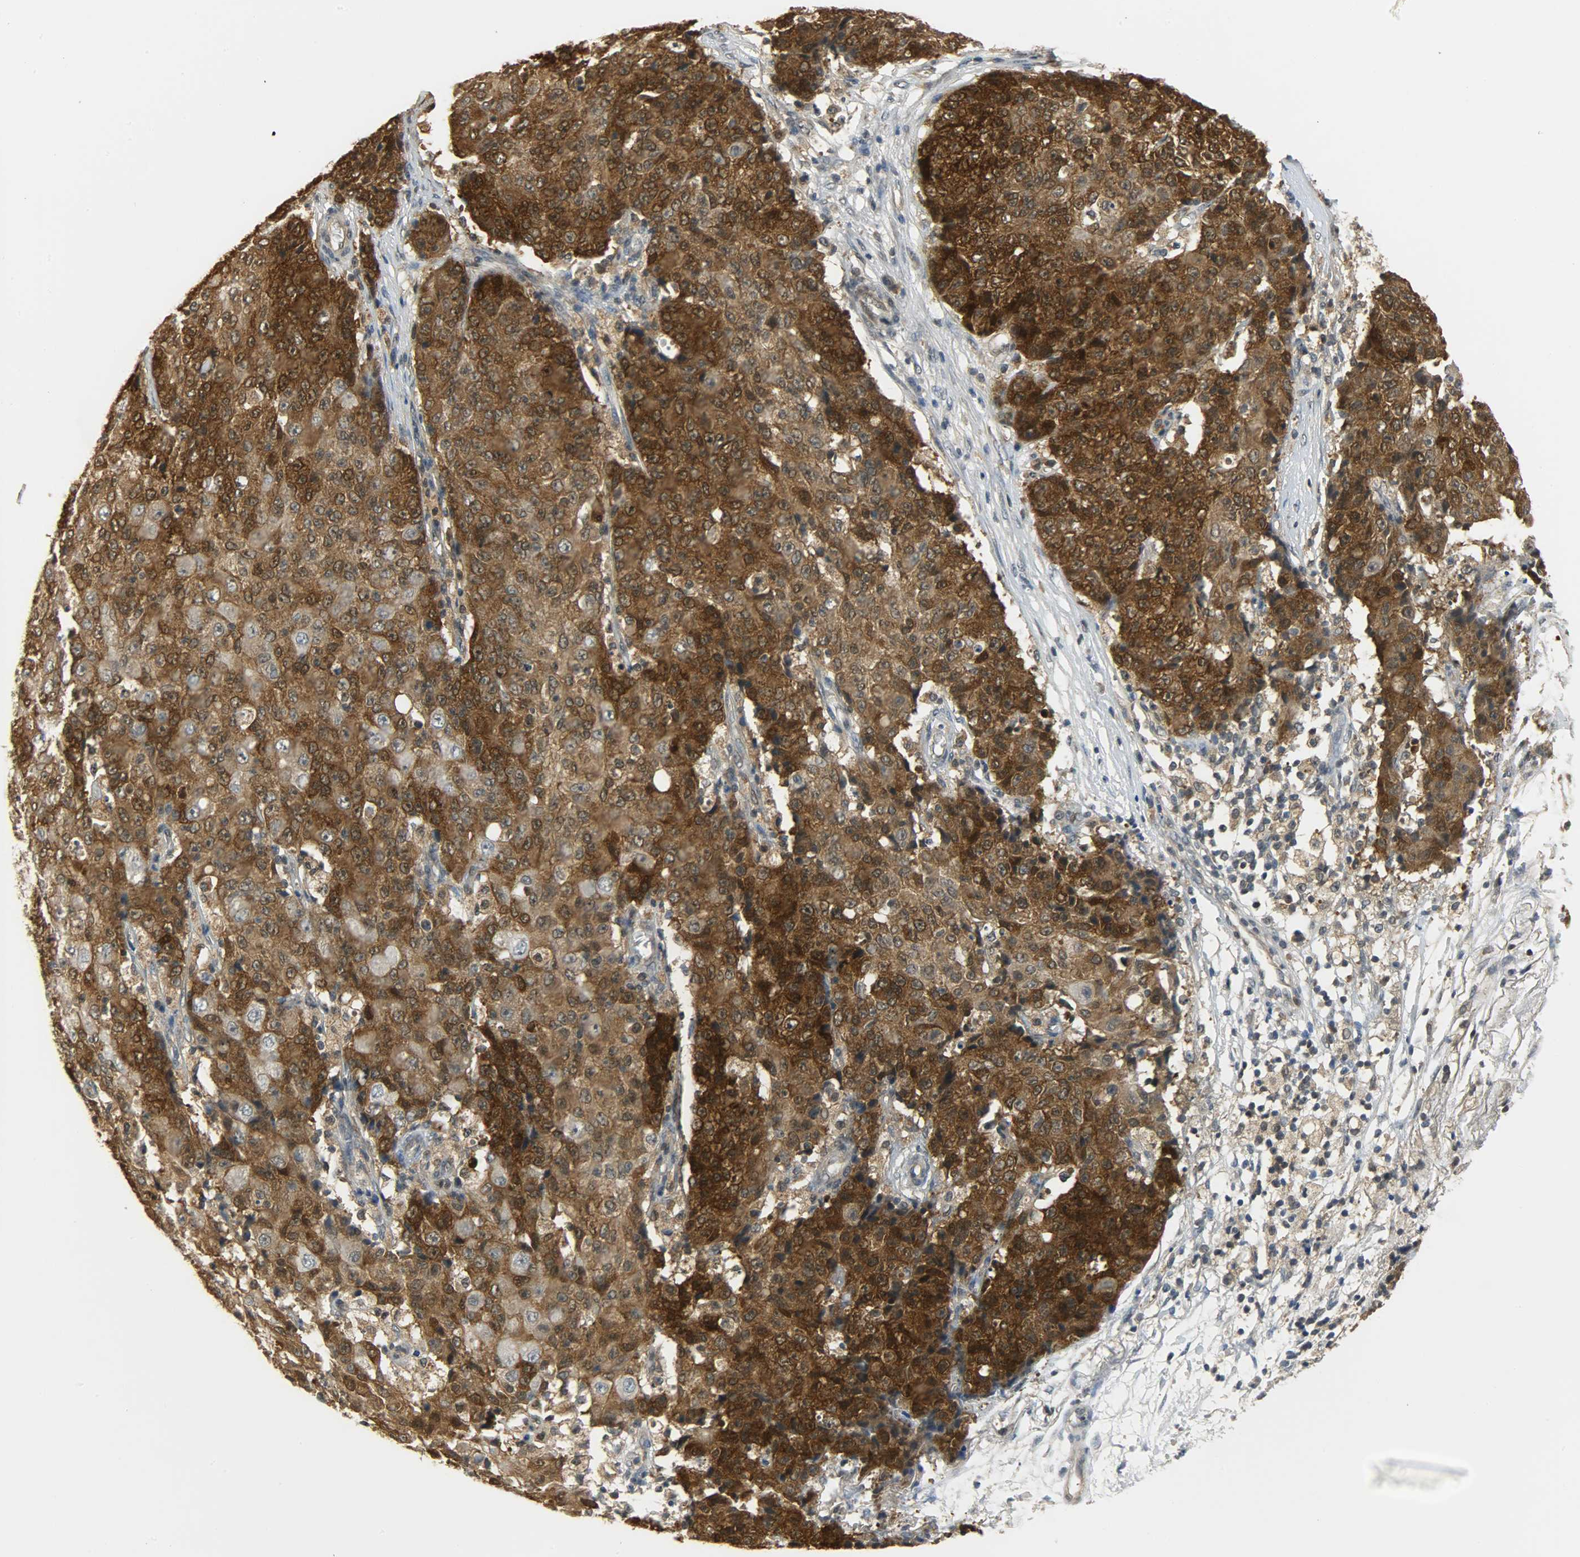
{"staining": {"intensity": "strong", "quantity": ">75%", "location": "cytoplasmic/membranous,nuclear"}, "tissue": "ovarian cancer", "cell_type": "Tumor cells", "image_type": "cancer", "snomed": [{"axis": "morphology", "description": "Carcinoma, endometroid"}, {"axis": "topography", "description": "Ovary"}], "caption": "Tumor cells demonstrate high levels of strong cytoplasmic/membranous and nuclear expression in about >75% of cells in human ovarian endometroid carcinoma. The staining was performed using DAB (3,3'-diaminobenzidine) to visualize the protein expression in brown, while the nuclei were stained in blue with hematoxylin (Magnification: 20x).", "gene": "EIF4EBP1", "patient": {"sex": "female", "age": 42}}